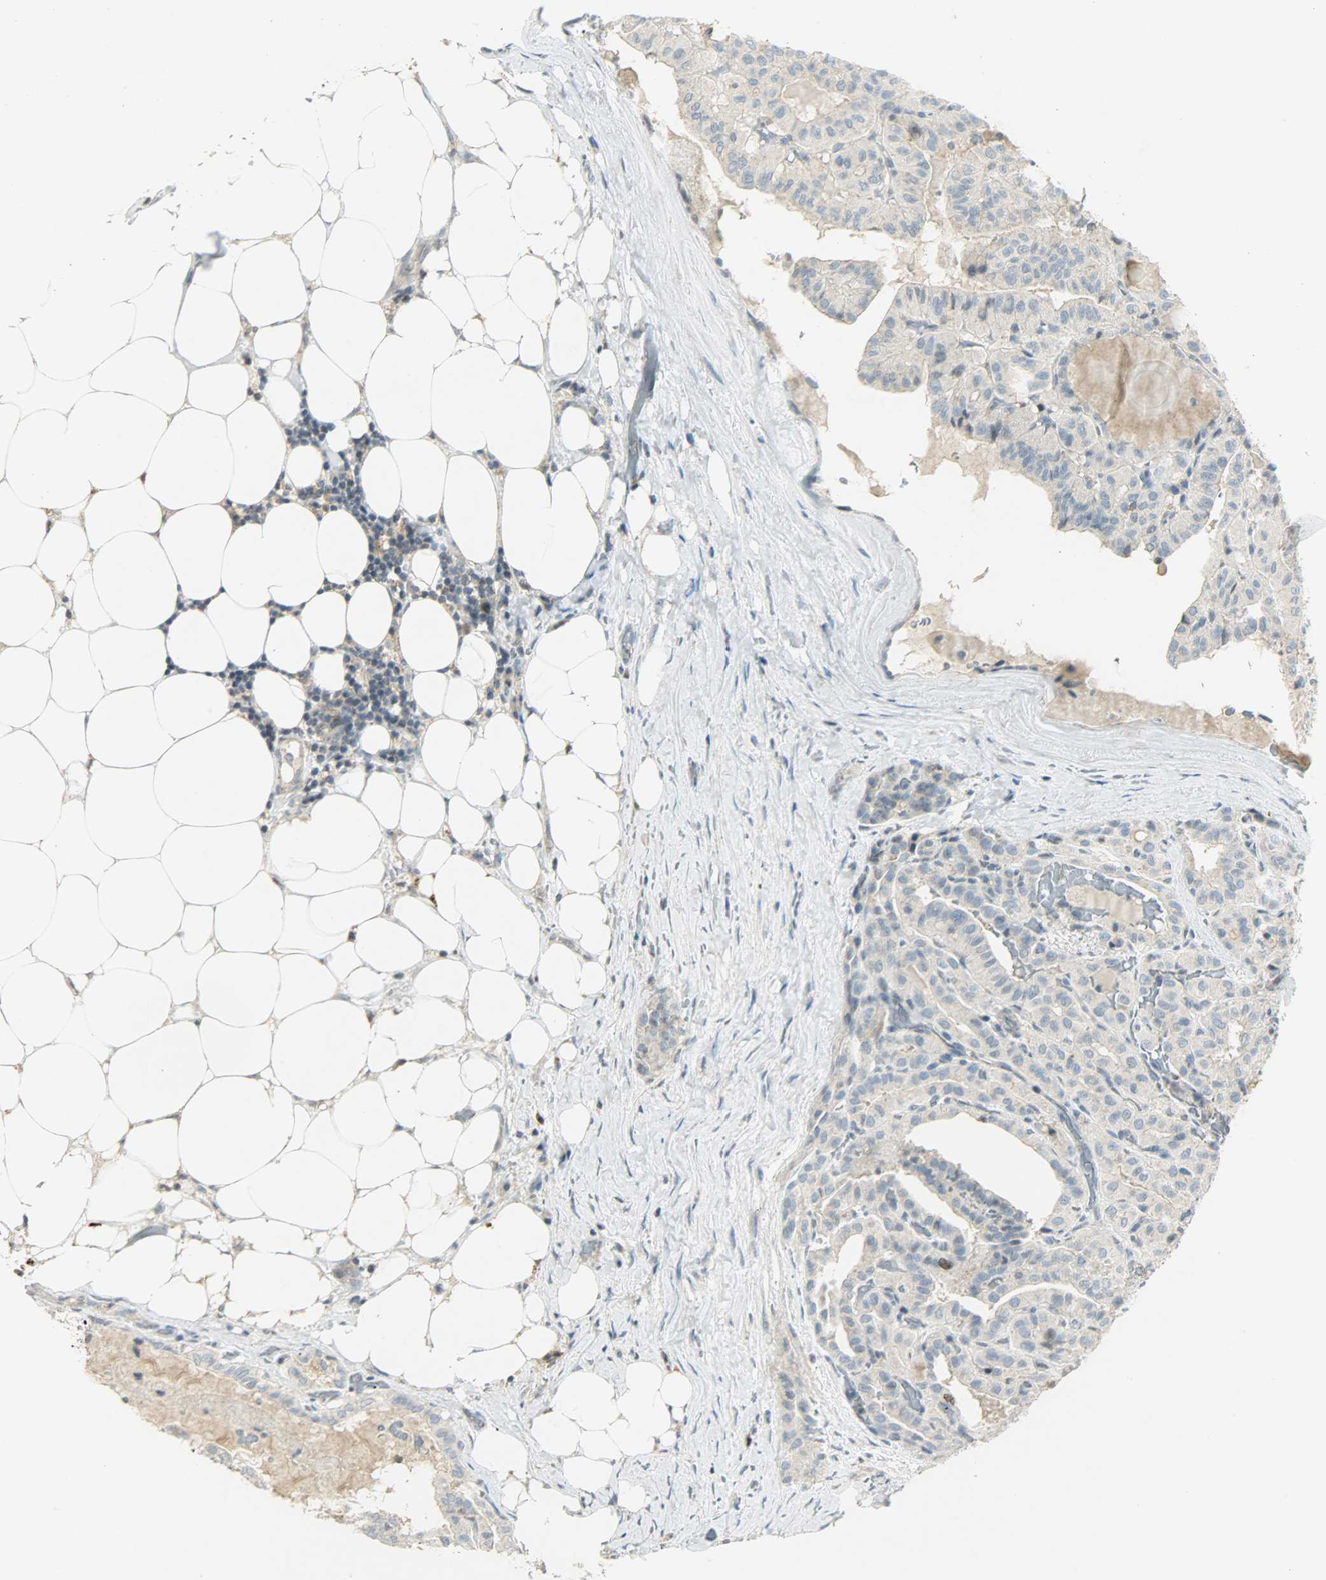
{"staining": {"intensity": "moderate", "quantity": "<25%", "location": "nuclear"}, "tissue": "thyroid cancer", "cell_type": "Tumor cells", "image_type": "cancer", "snomed": [{"axis": "morphology", "description": "Papillary adenocarcinoma, NOS"}, {"axis": "topography", "description": "Thyroid gland"}], "caption": "Human thyroid papillary adenocarcinoma stained for a protein (brown) demonstrates moderate nuclear positive expression in about <25% of tumor cells.", "gene": "AURKB", "patient": {"sex": "male", "age": 77}}